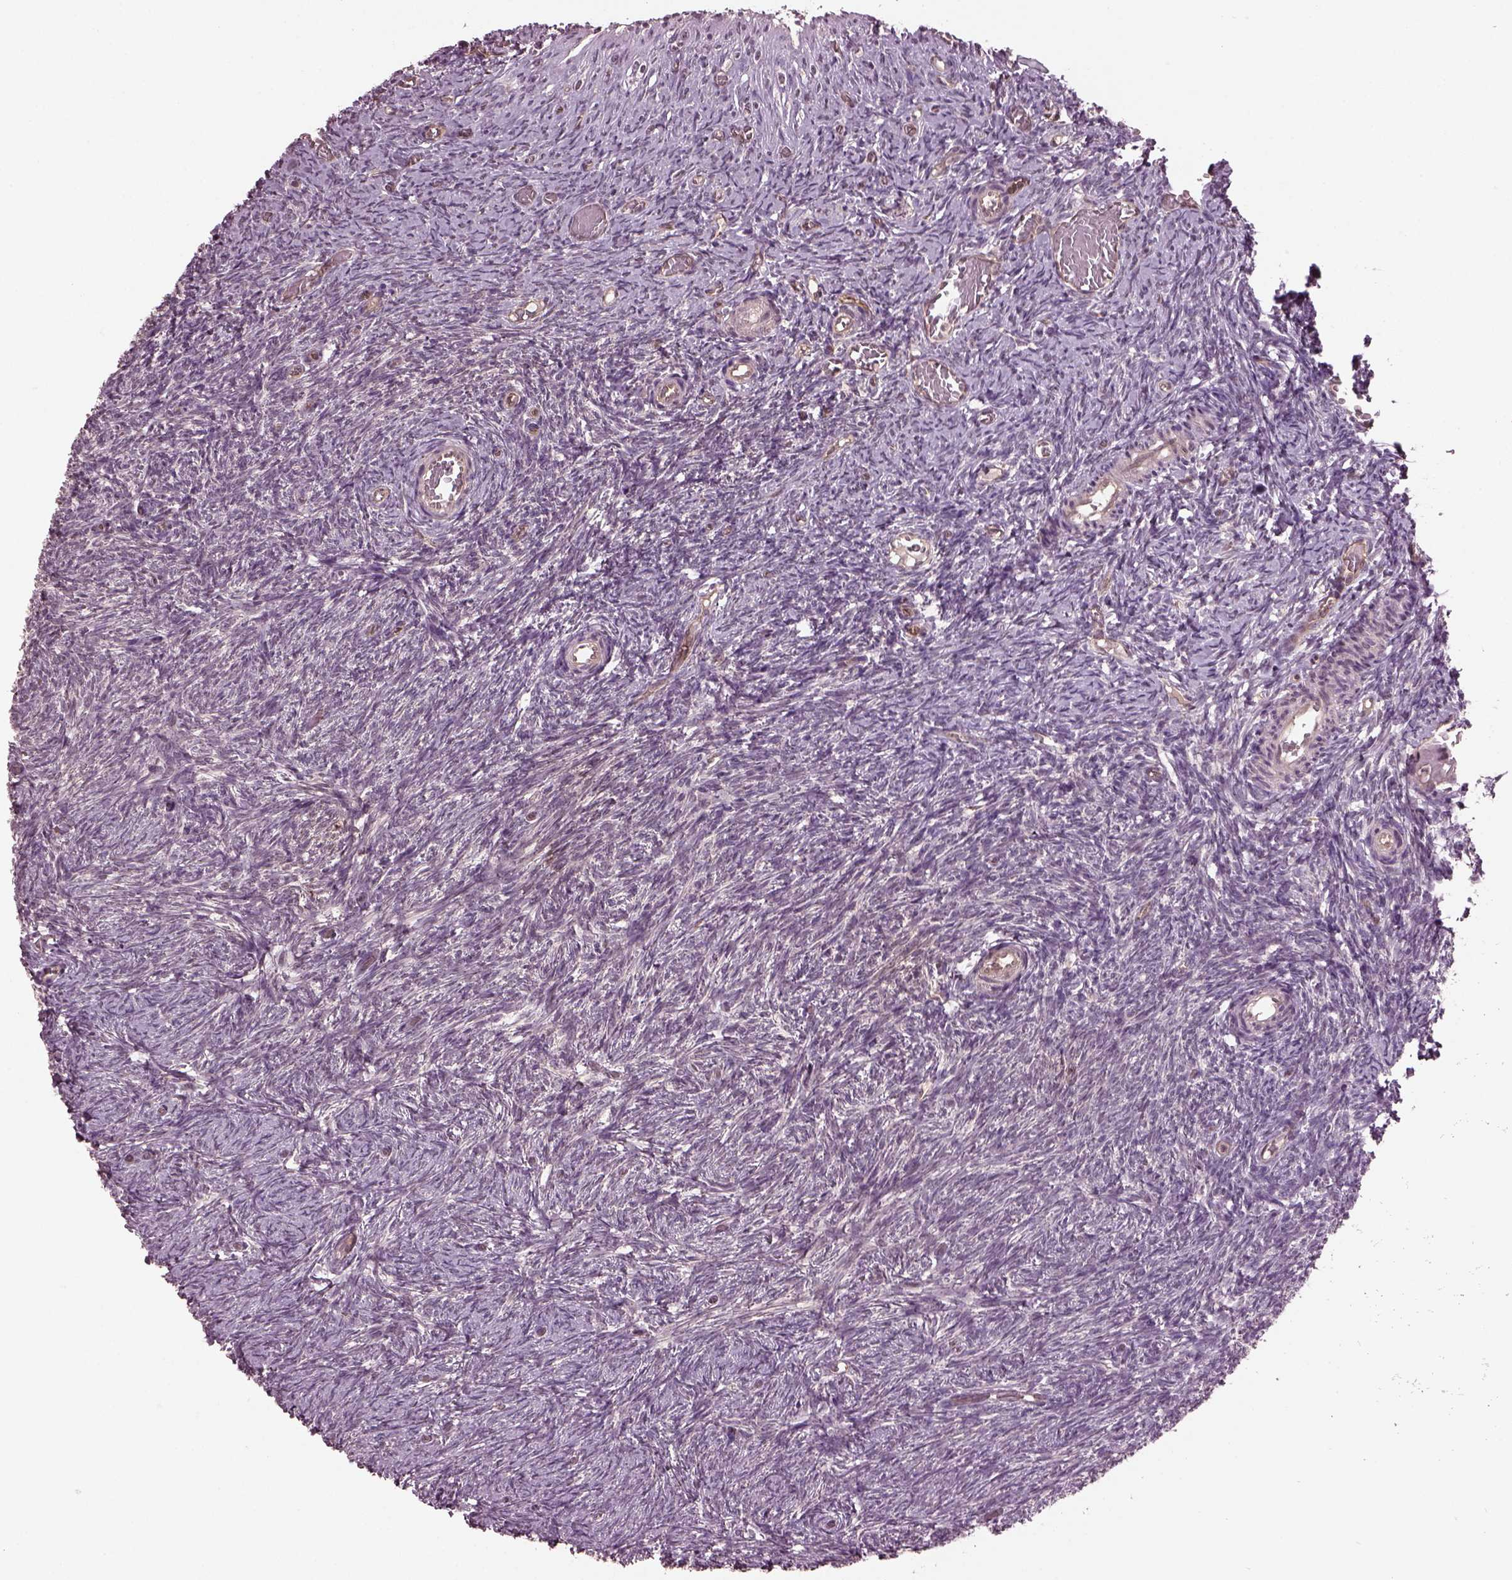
{"staining": {"intensity": "weak", "quantity": "<25%", "location": "cytoplasmic/membranous"}, "tissue": "ovary", "cell_type": "Follicle cells", "image_type": "normal", "snomed": [{"axis": "morphology", "description": "Normal tissue, NOS"}, {"axis": "topography", "description": "Ovary"}], "caption": "A high-resolution photomicrograph shows IHC staining of normal ovary, which exhibits no significant staining in follicle cells. (Immunohistochemistry (ihc), brightfield microscopy, high magnification).", "gene": "GNRH1", "patient": {"sex": "female", "age": 39}}